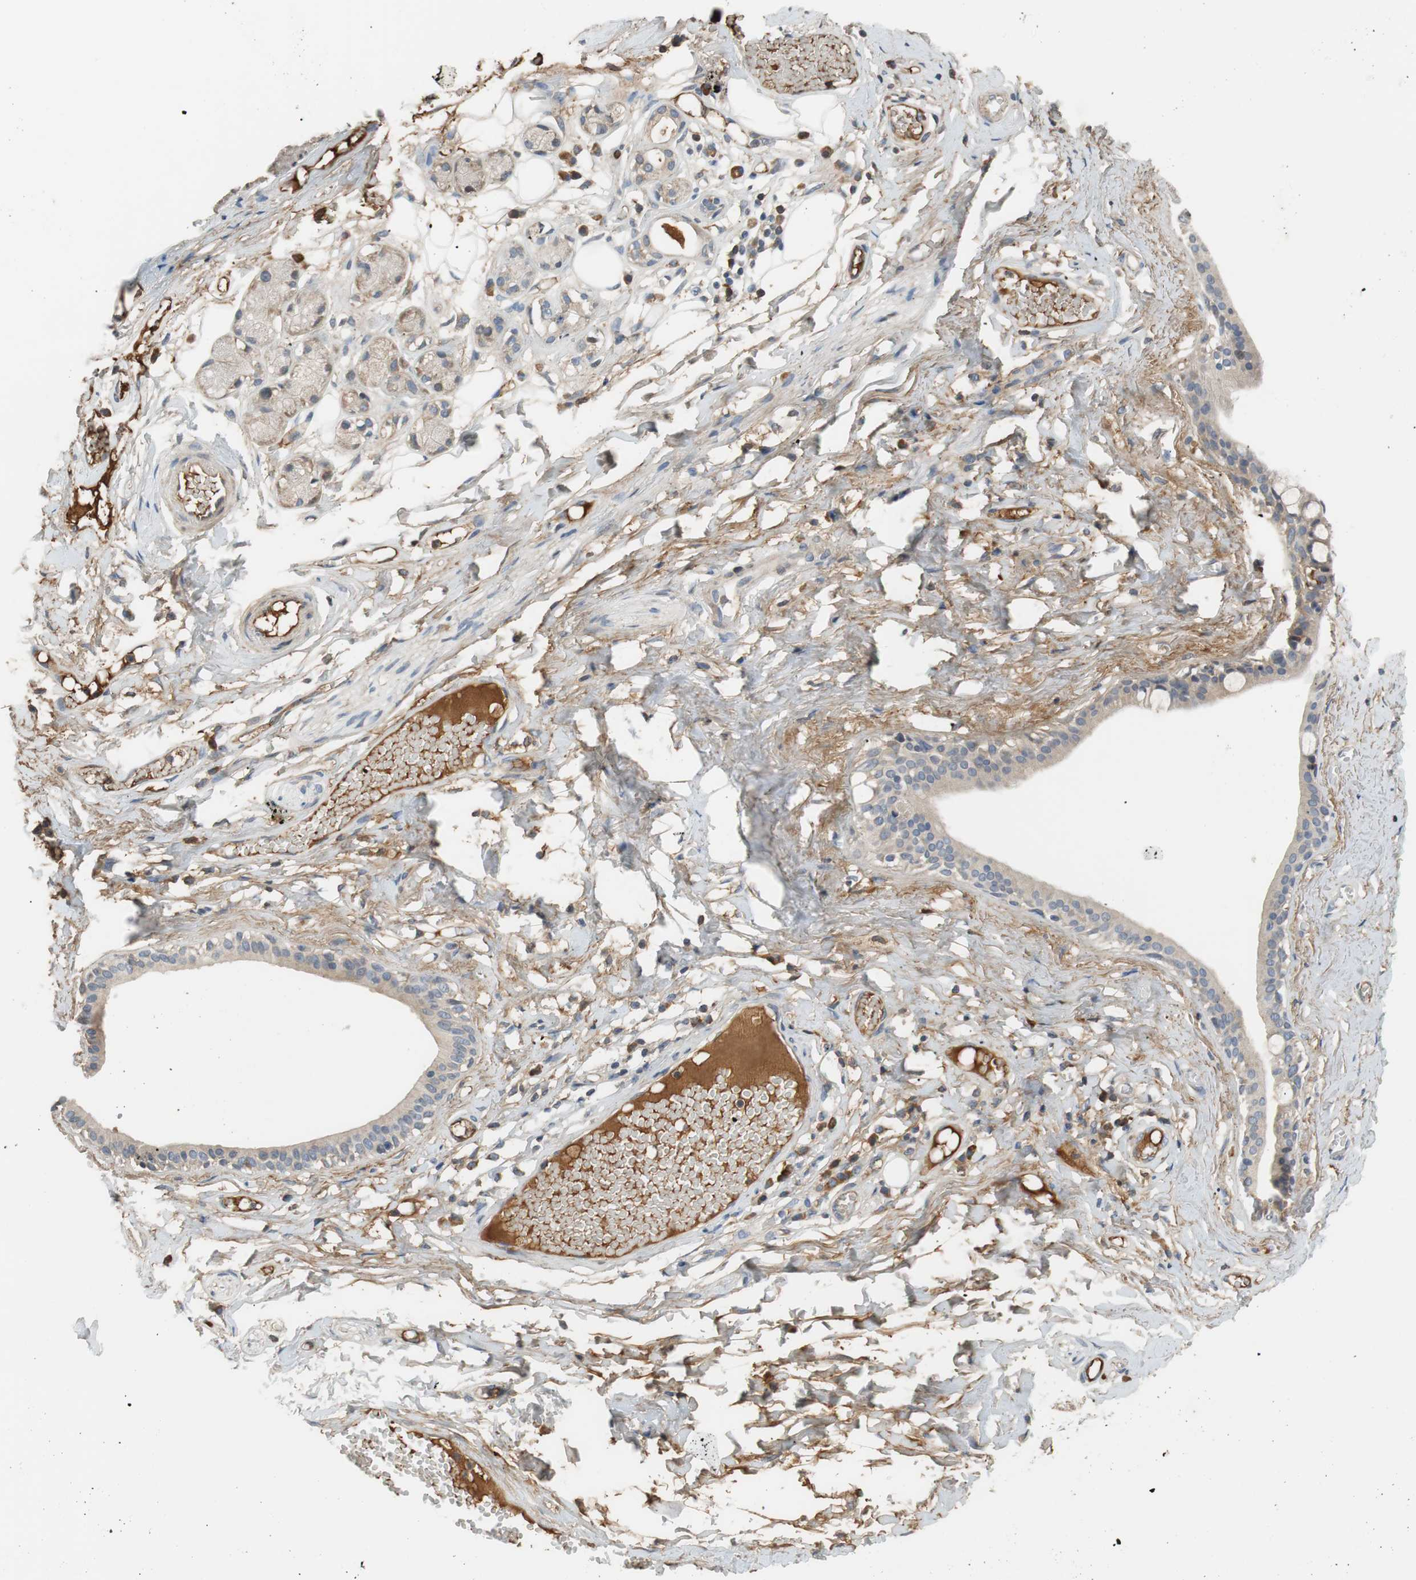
{"staining": {"intensity": "moderate", "quantity": ">75%", "location": "cytoplasmic/membranous"}, "tissue": "adipose tissue", "cell_type": "Adipocytes", "image_type": "normal", "snomed": [{"axis": "morphology", "description": "Normal tissue, NOS"}, {"axis": "morphology", "description": "Inflammation, NOS"}, {"axis": "topography", "description": "Vascular tissue"}, {"axis": "topography", "description": "Salivary gland"}], "caption": "This is an image of IHC staining of benign adipose tissue, which shows moderate staining in the cytoplasmic/membranous of adipocytes.", "gene": "C4A", "patient": {"sex": "female", "age": 75}}